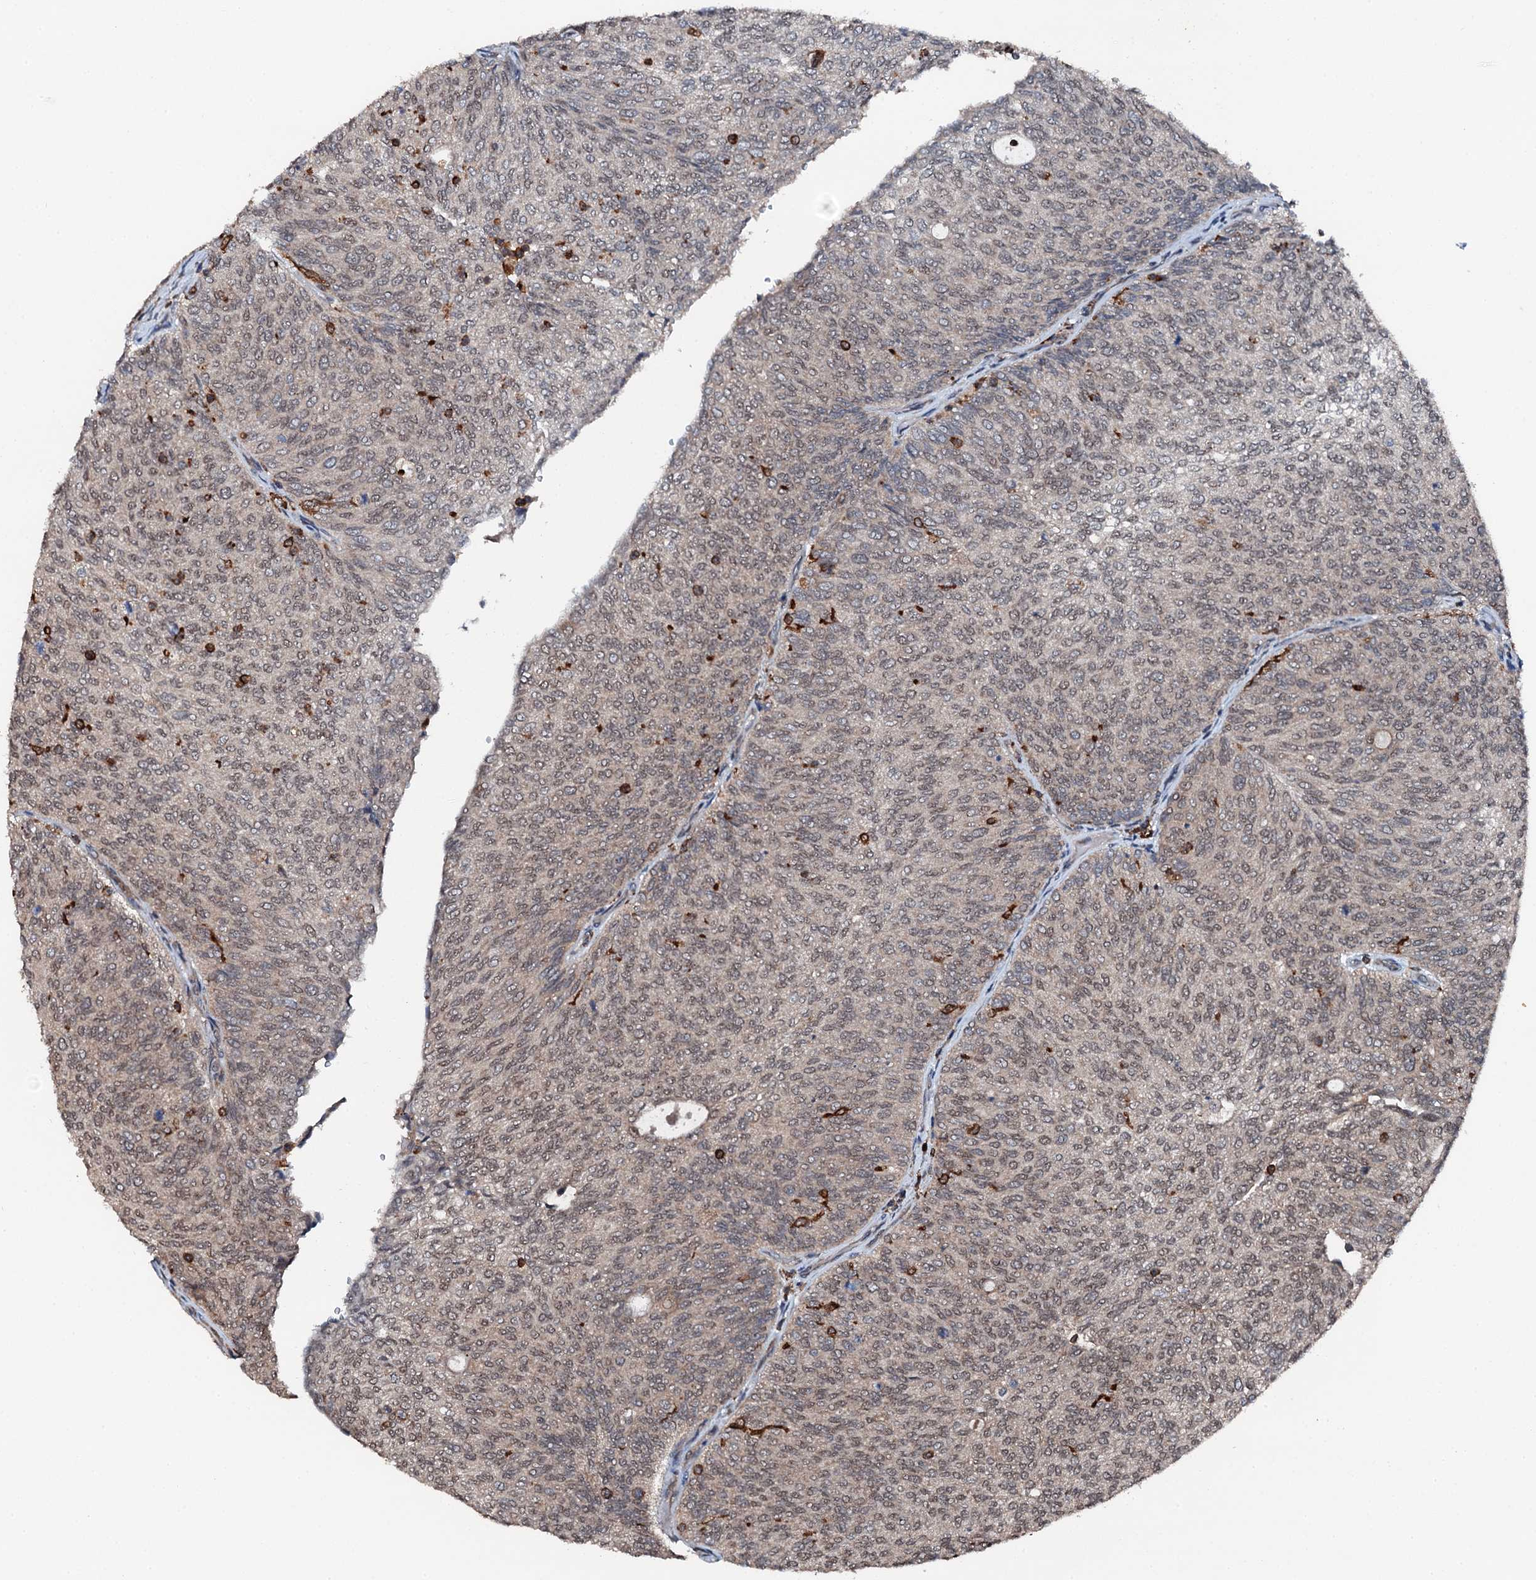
{"staining": {"intensity": "negative", "quantity": "none", "location": "none"}, "tissue": "urothelial cancer", "cell_type": "Tumor cells", "image_type": "cancer", "snomed": [{"axis": "morphology", "description": "Urothelial carcinoma, Low grade"}, {"axis": "topography", "description": "Urinary bladder"}], "caption": "A micrograph of urothelial cancer stained for a protein reveals no brown staining in tumor cells.", "gene": "EDC4", "patient": {"sex": "female", "age": 79}}